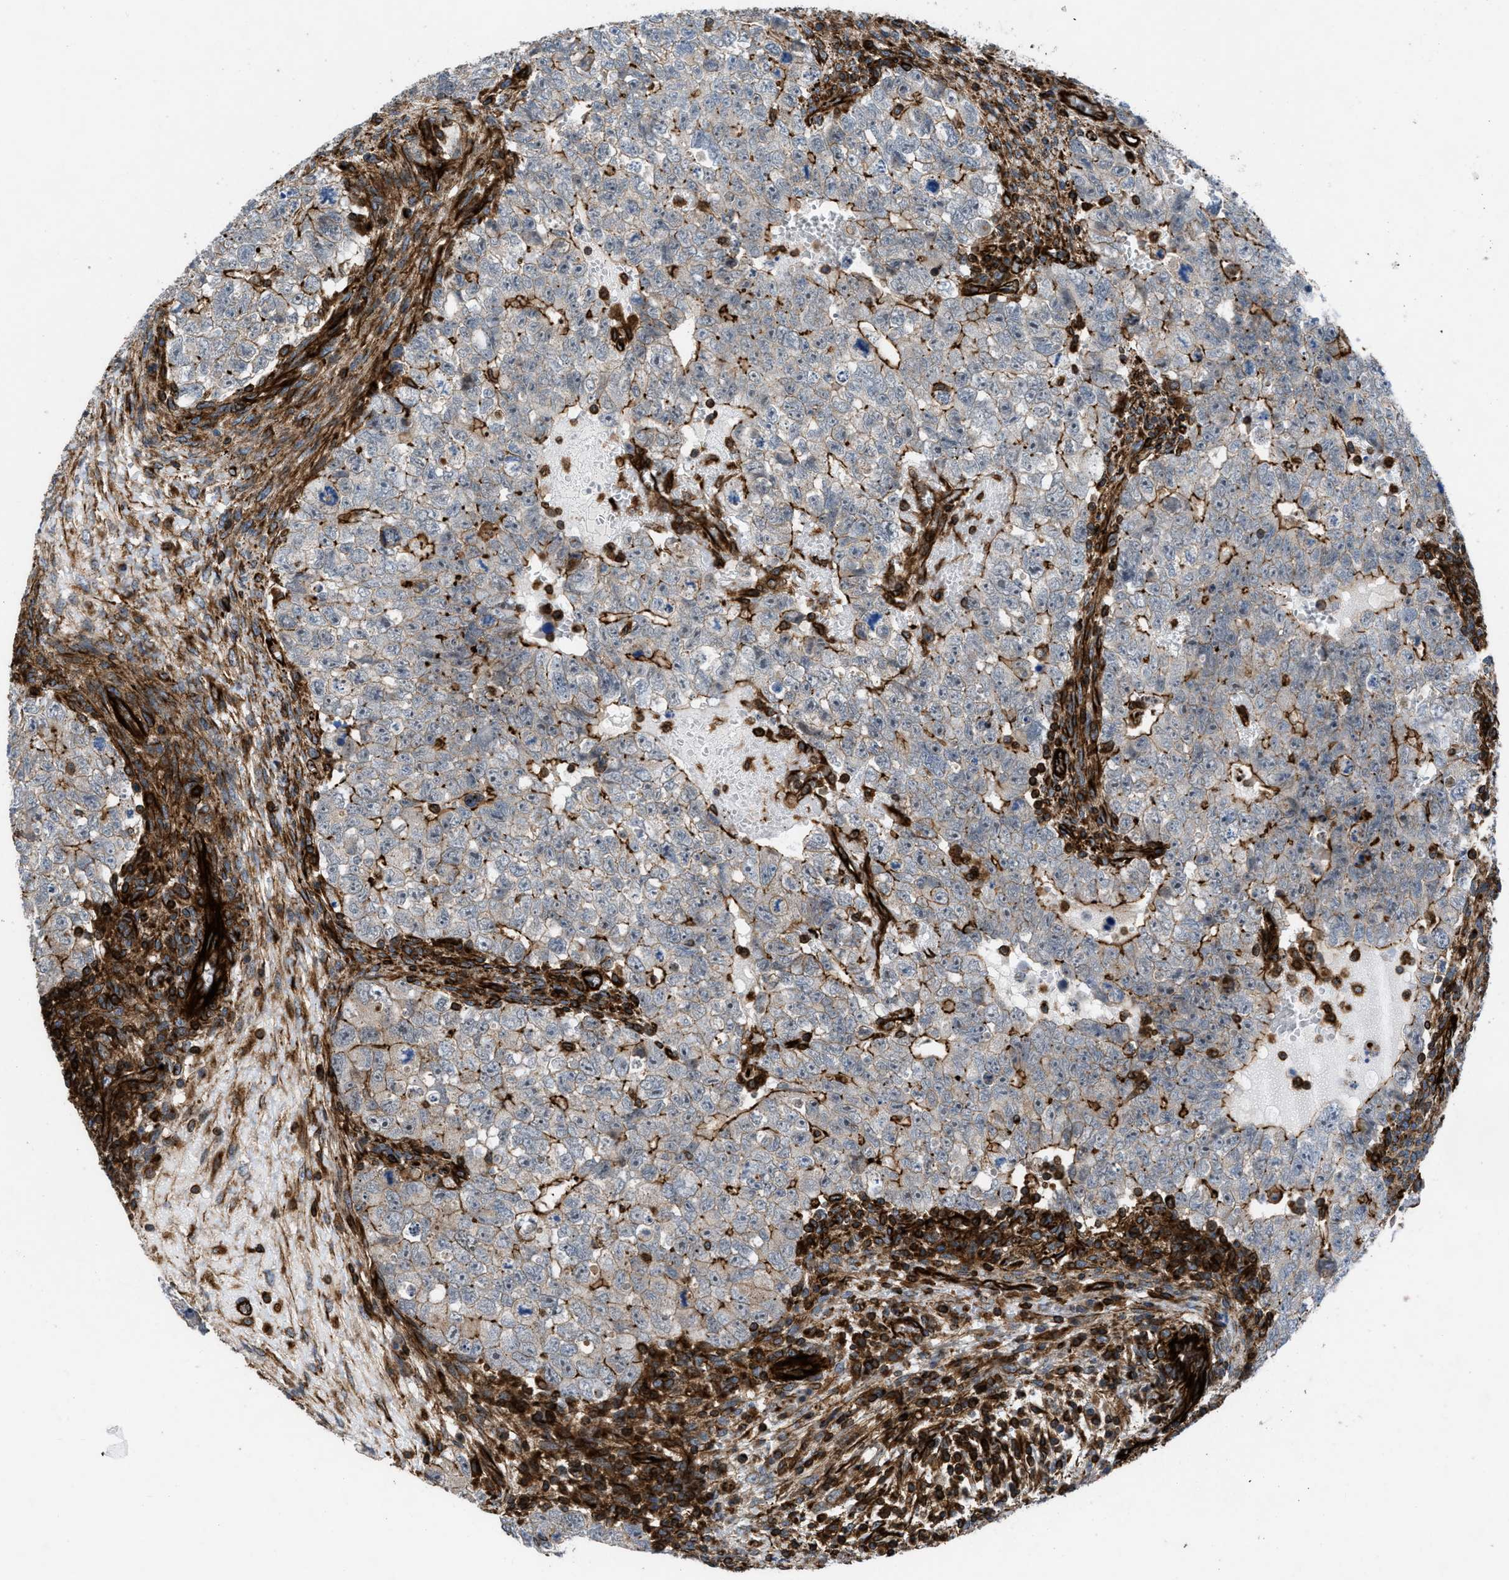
{"staining": {"intensity": "negative", "quantity": "none", "location": "none"}, "tissue": "testis cancer", "cell_type": "Tumor cells", "image_type": "cancer", "snomed": [{"axis": "morphology", "description": "Seminoma, NOS"}, {"axis": "morphology", "description": "Carcinoma, Embryonal, NOS"}, {"axis": "topography", "description": "Testis"}], "caption": "A high-resolution image shows IHC staining of testis cancer, which exhibits no significant staining in tumor cells. (Stains: DAB (3,3'-diaminobenzidine) immunohistochemistry with hematoxylin counter stain, Microscopy: brightfield microscopy at high magnification).", "gene": "PTPRE", "patient": {"sex": "male", "age": 38}}